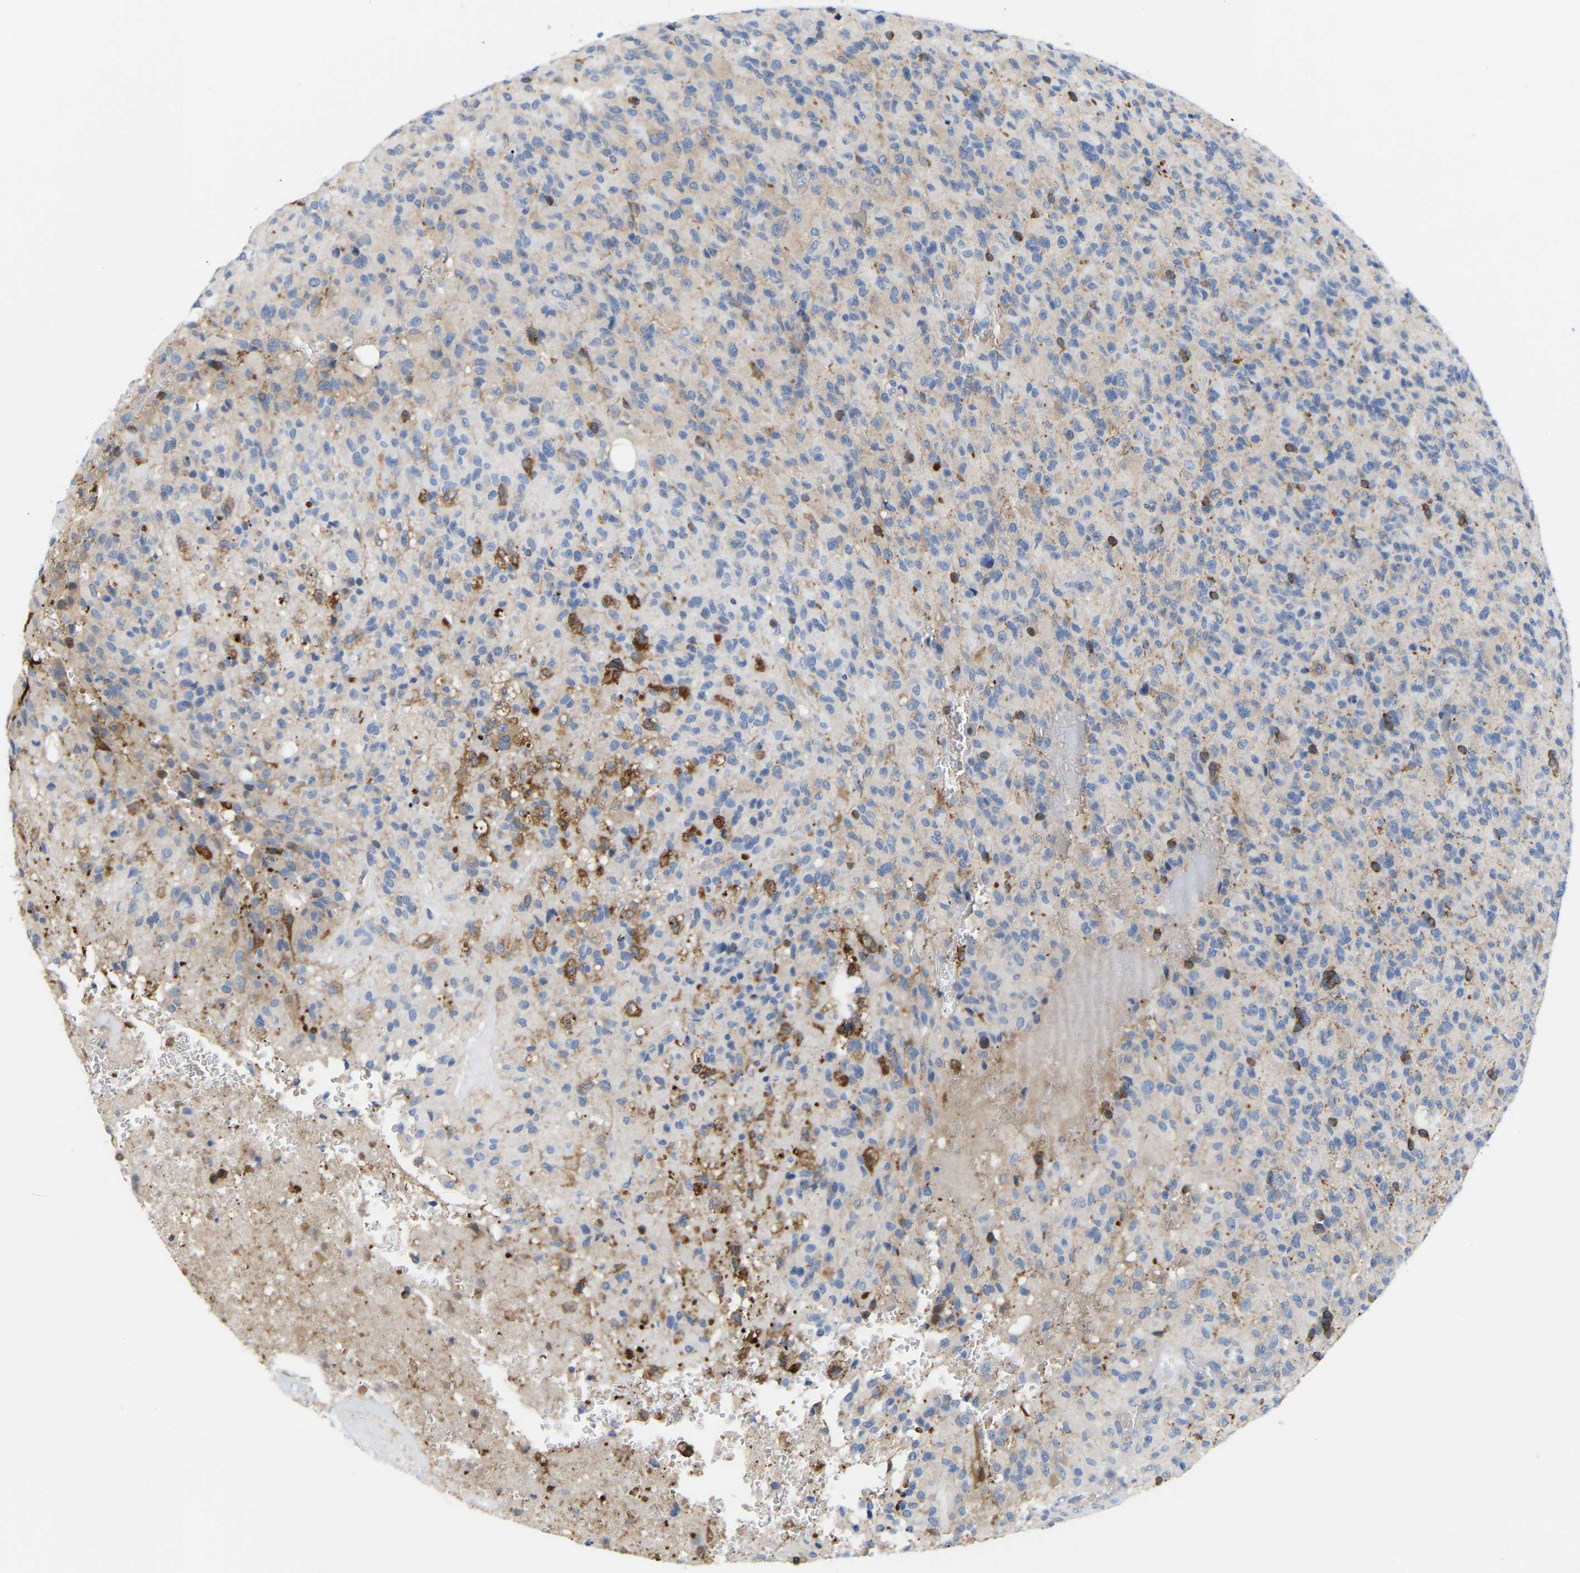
{"staining": {"intensity": "negative", "quantity": "none", "location": "none"}, "tissue": "glioma", "cell_type": "Tumor cells", "image_type": "cancer", "snomed": [{"axis": "morphology", "description": "Glioma, malignant, High grade"}, {"axis": "topography", "description": "Brain"}], "caption": "The immunohistochemistry histopathology image has no significant expression in tumor cells of malignant glioma (high-grade) tissue.", "gene": "ABTB2", "patient": {"sex": "male", "age": 71}}